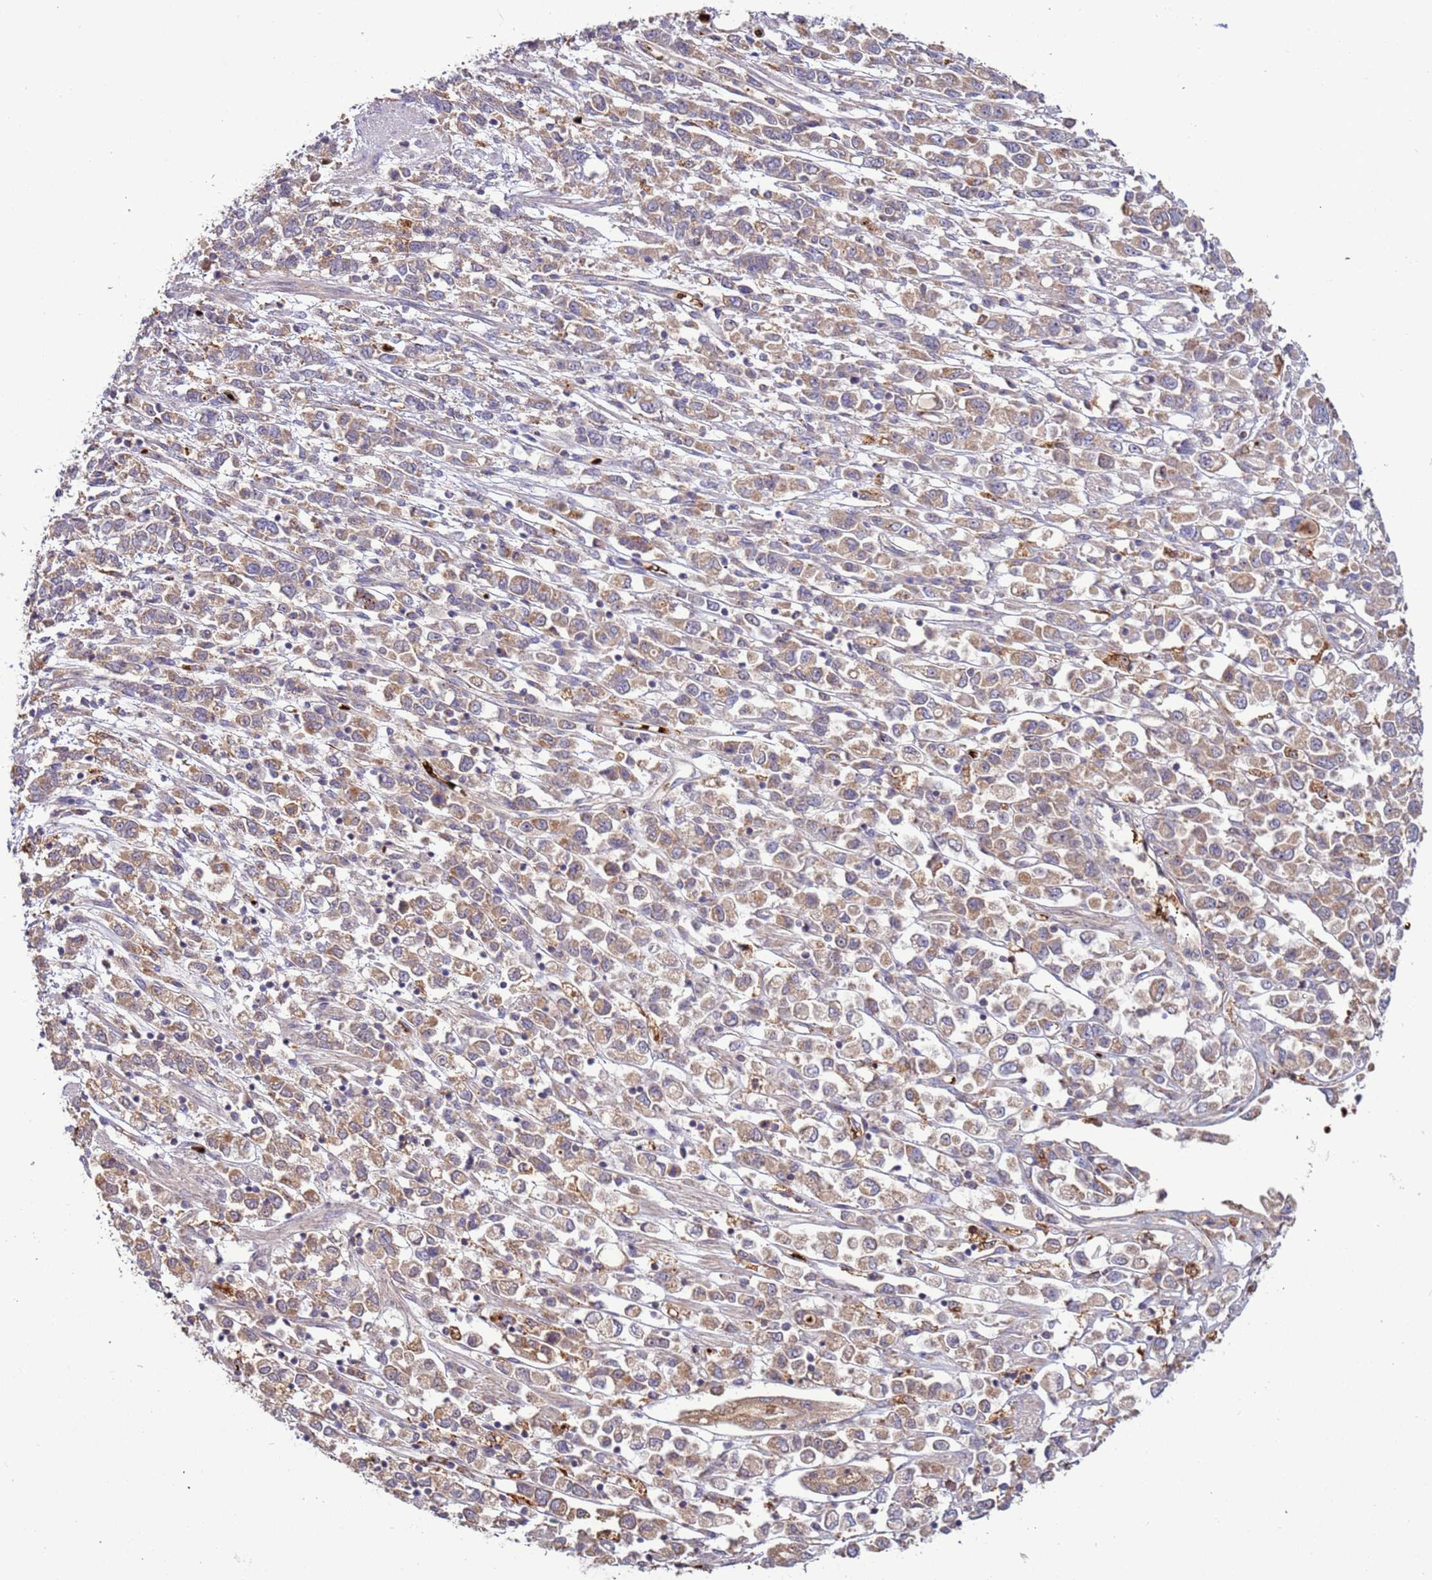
{"staining": {"intensity": "weak", "quantity": ">75%", "location": "cytoplasmic/membranous"}, "tissue": "stomach cancer", "cell_type": "Tumor cells", "image_type": "cancer", "snomed": [{"axis": "morphology", "description": "Adenocarcinoma, NOS"}, {"axis": "topography", "description": "Stomach"}], "caption": "Weak cytoplasmic/membranous positivity for a protein is seen in about >75% of tumor cells of stomach adenocarcinoma using IHC.", "gene": "VPS36", "patient": {"sex": "female", "age": 76}}